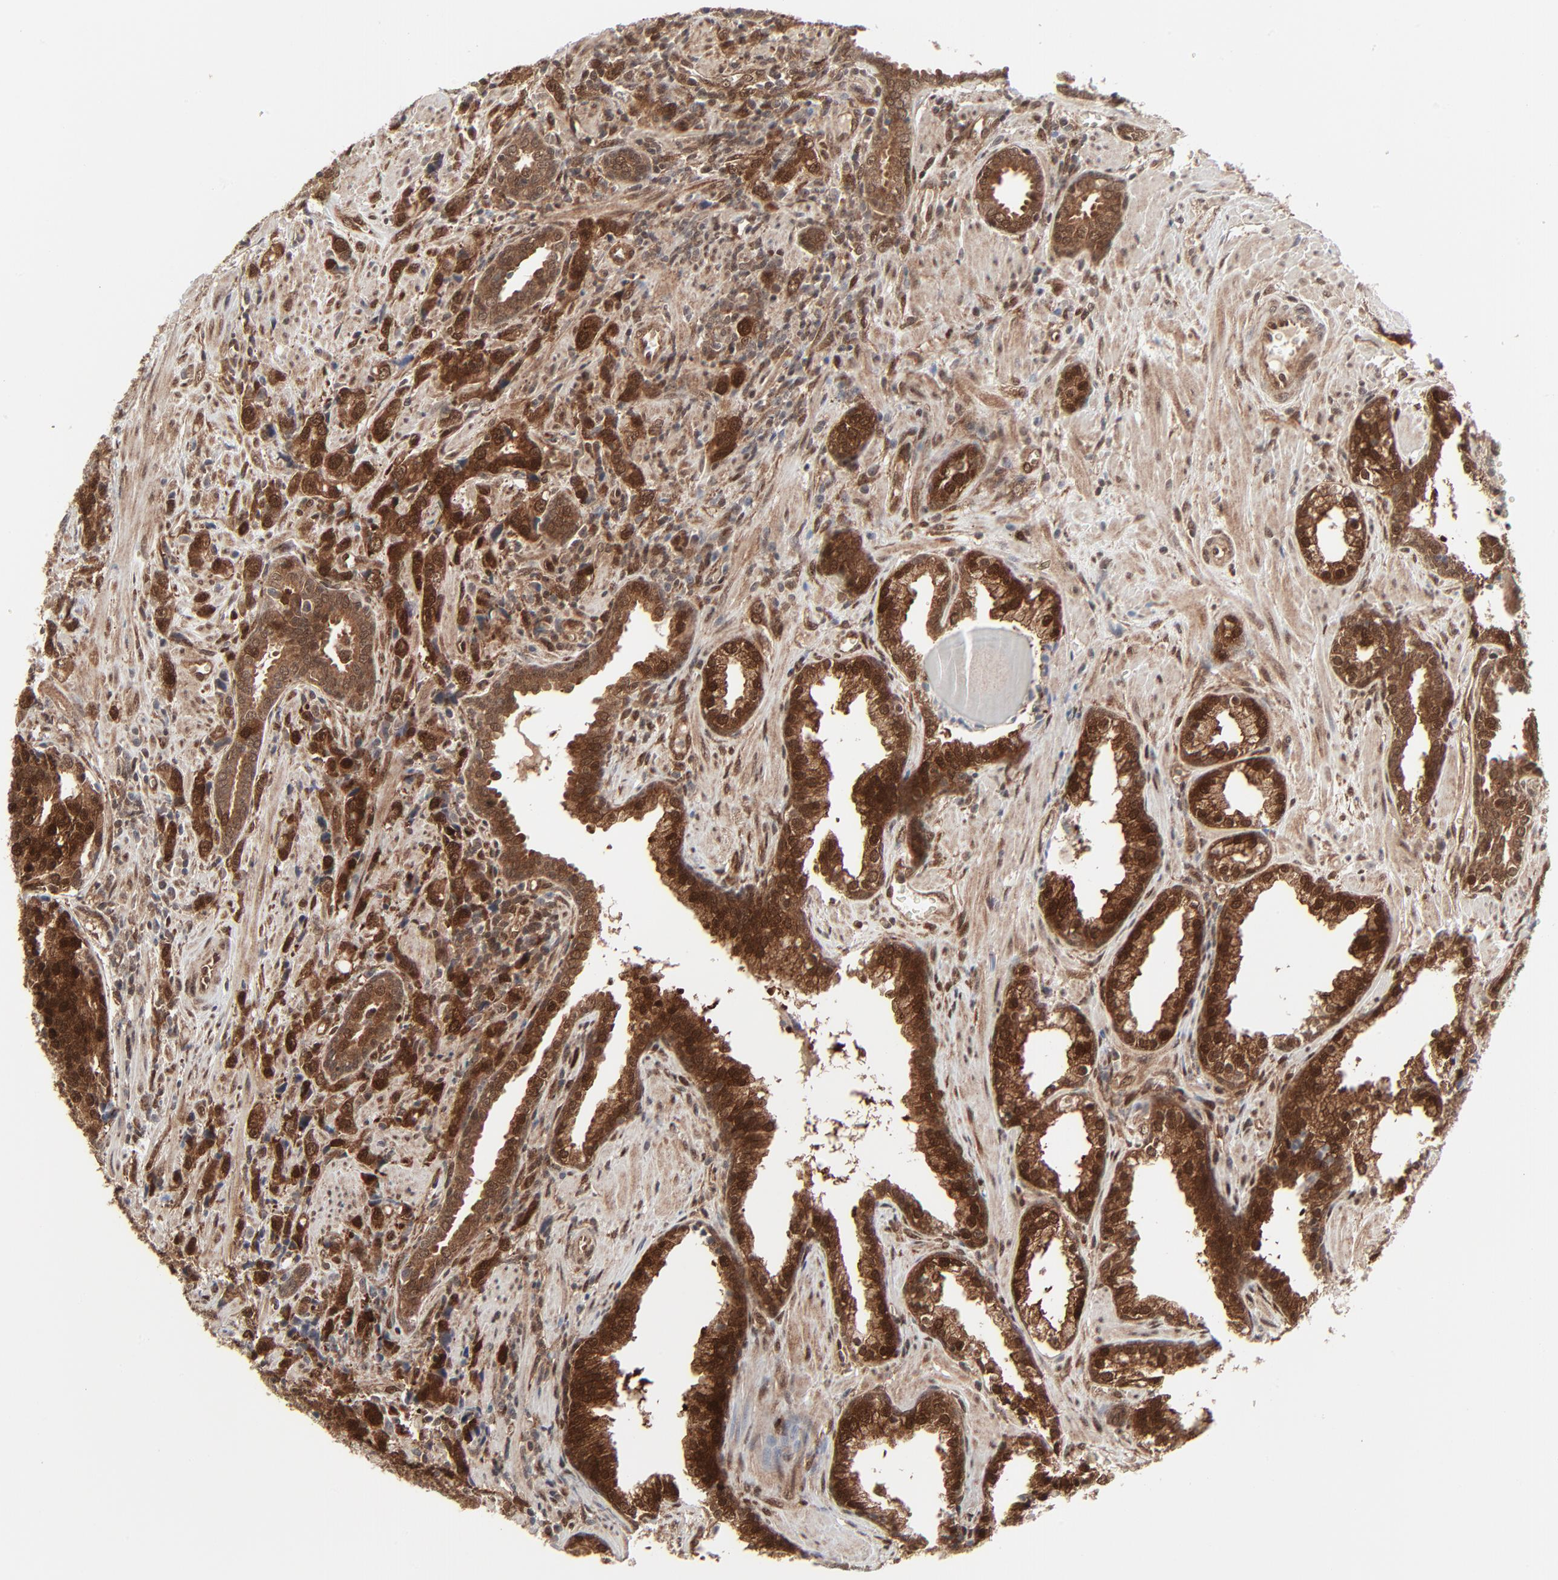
{"staining": {"intensity": "strong", "quantity": ">75%", "location": "cytoplasmic/membranous,nuclear"}, "tissue": "prostate cancer", "cell_type": "Tumor cells", "image_type": "cancer", "snomed": [{"axis": "morphology", "description": "Adenocarcinoma, High grade"}, {"axis": "topography", "description": "Prostate"}], "caption": "A micrograph showing strong cytoplasmic/membranous and nuclear expression in approximately >75% of tumor cells in prostate high-grade adenocarcinoma, as visualized by brown immunohistochemical staining.", "gene": "AKT1", "patient": {"sex": "male", "age": 71}}